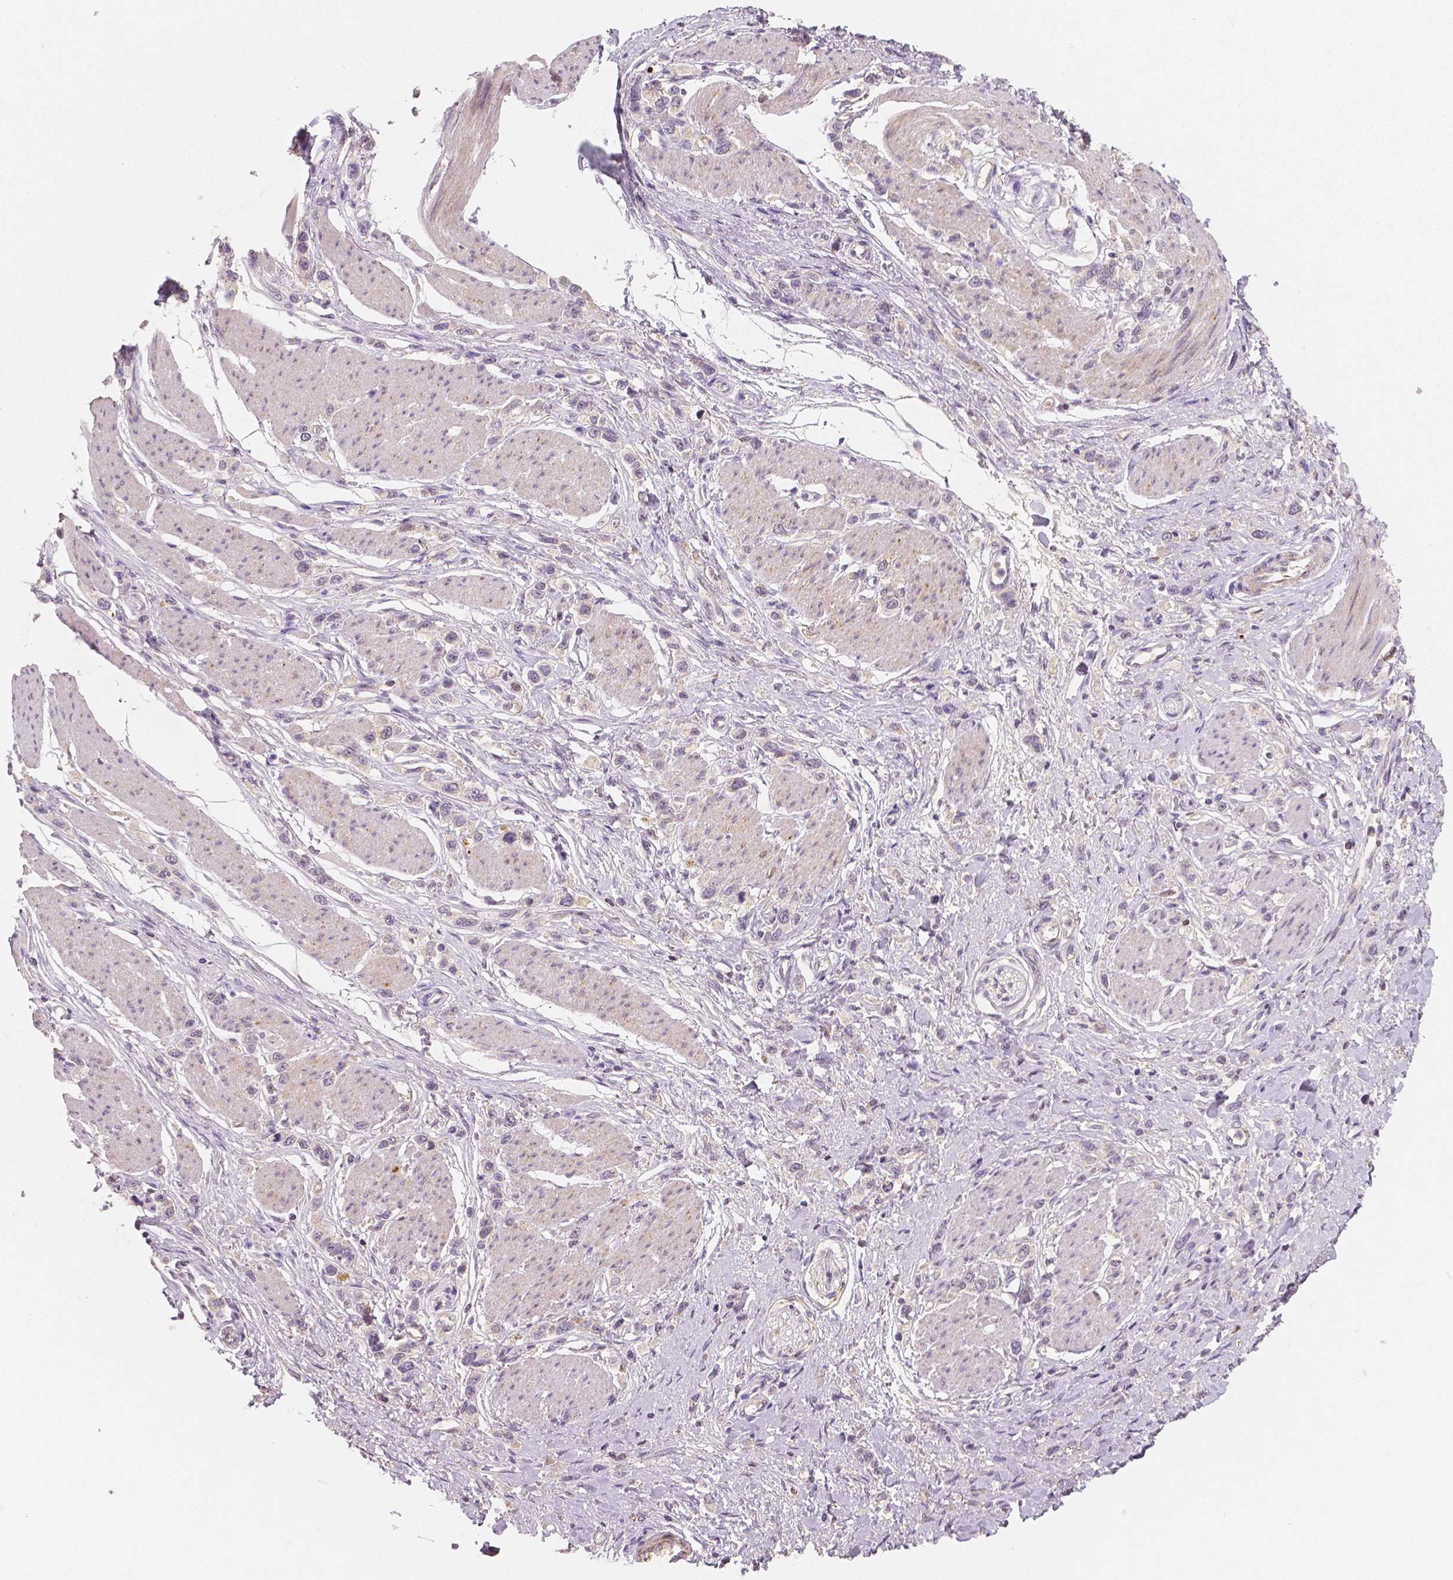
{"staining": {"intensity": "negative", "quantity": "none", "location": "none"}, "tissue": "stomach cancer", "cell_type": "Tumor cells", "image_type": "cancer", "snomed": [{"axis": "morphology", "description": "Adenocarcinoma, NOS"}, {"axis": "topography", "description": "Stomach"}], "caption": "DAB immunohistochemical staining of human adenocarcinoma (stomach) shows no significant positivity in tumor cells. (Stains: DAB immunohistochemistry (IHC) with hematoxylin counter stain, Microscopy: brightfield microscopy at high magnification).", "gene": "APOA4", "patient": {"sex": "female", "age": 65}}